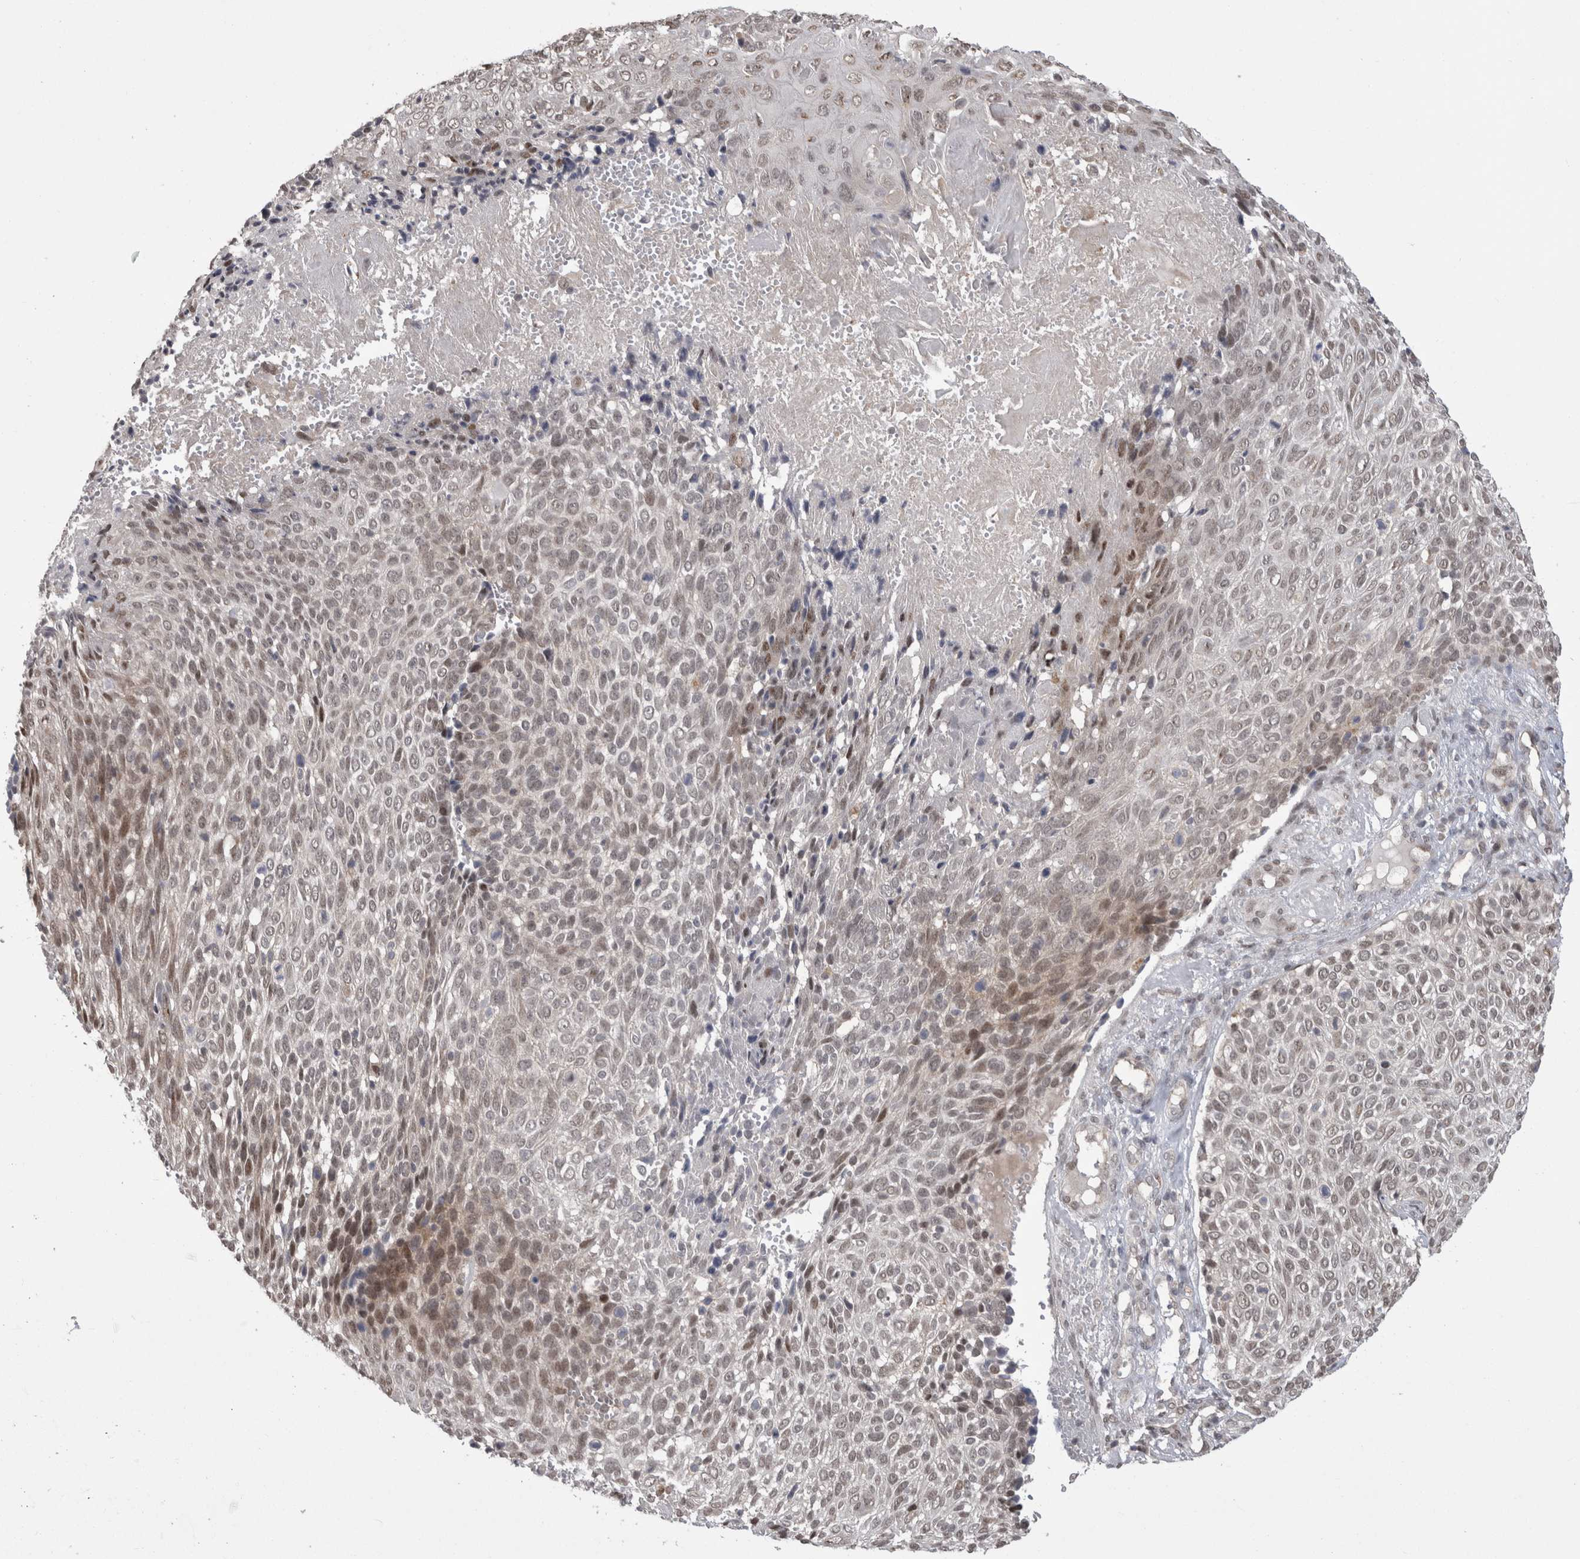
{"staining": {"intensity": "moderate", "quantity": "<25%", "location": "nuclear"}, "tissue": "cervical cancer", "cell_type": "Tumor cells", "image_type": "cancer", "snomed": [{"axis": "morphology", "description": "Squamous cell carcinoma, NOS"}, {"axis": "topography", "description": "Cervix"}], "caption": "Human cervical squamous cell carcinoma stained for a protein (brown) shows moderate nuclear positive expression in approximately <25% of tumor cells.", "gene": "MTBP", "patient": {"sex": "female", "age": 74}}